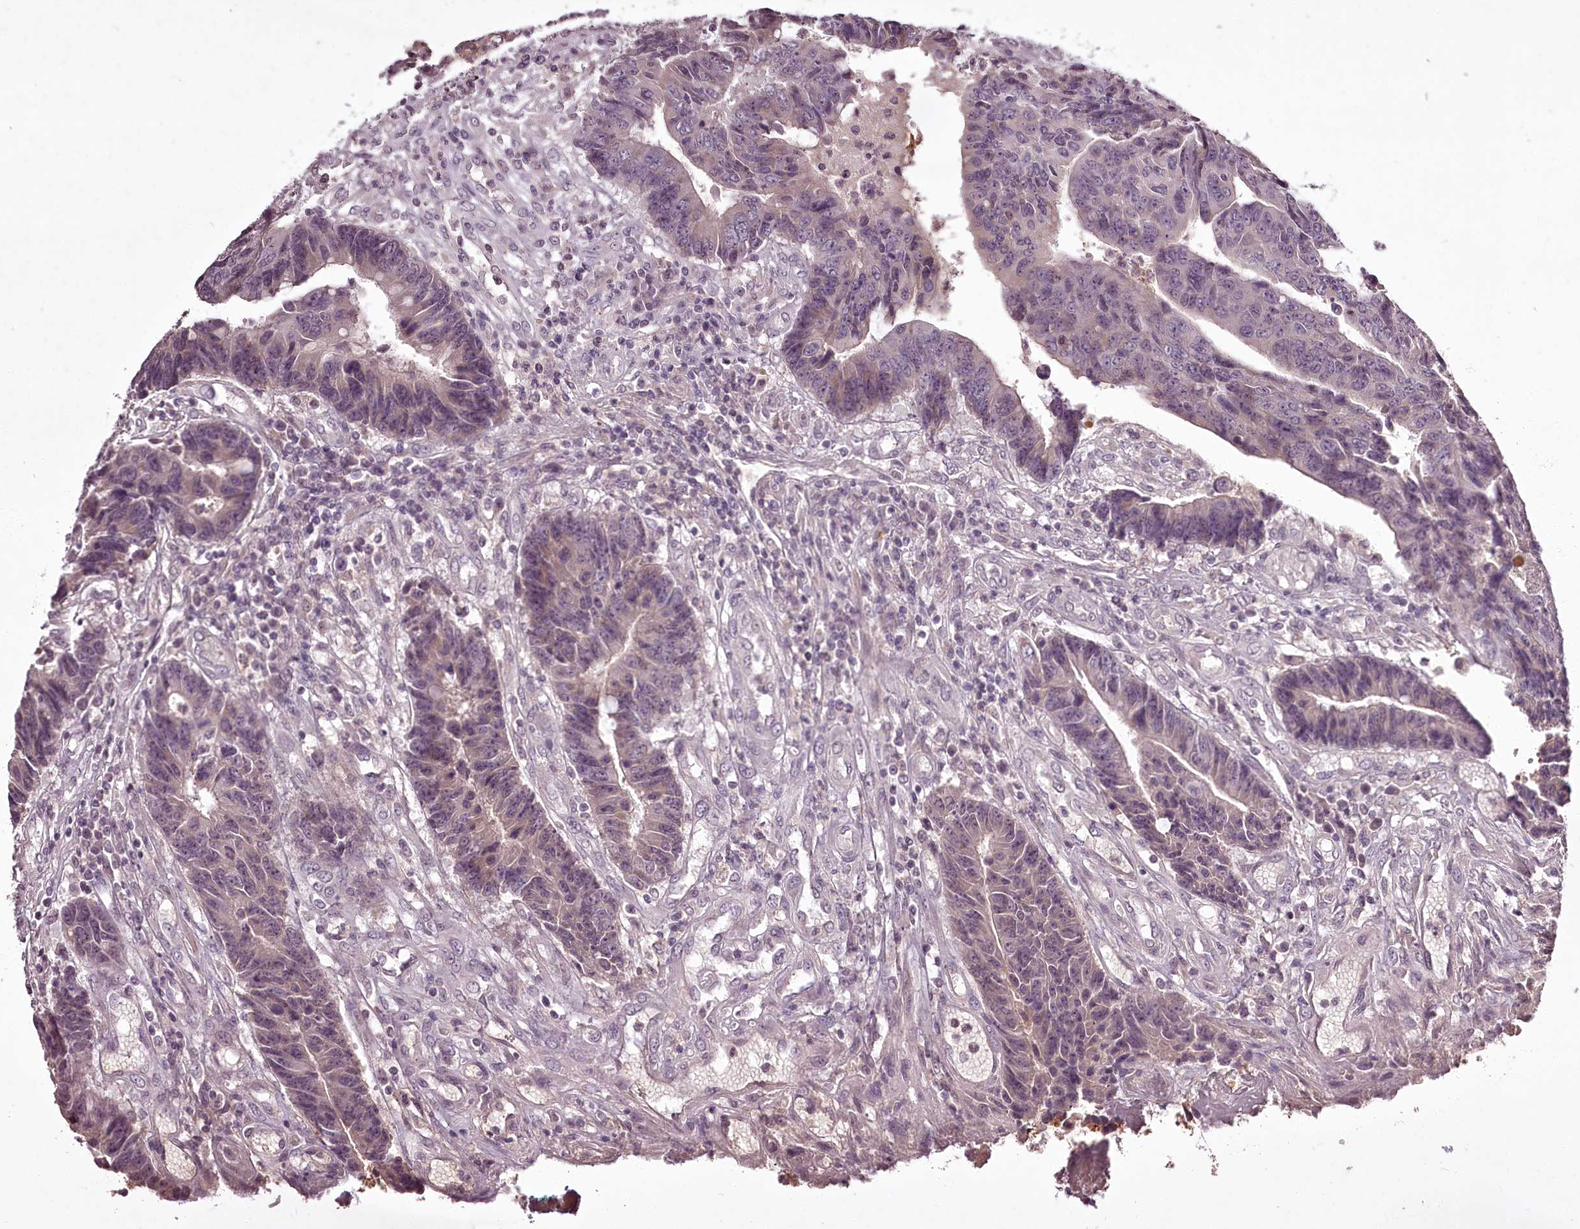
{"staining": {"intensity": "weak", "quantity": "<25%", "location": "cytoplasmic/membranous"}, "tissue": "colorectal cancer", "cell_type": "Tumor cells", "image_type": "cancer", "snomed": [{"axis": "morphology", "description": "Adenocarcinoma, NOS"}, {"axis": "topography", "description": "Rectum"}], "caption": "IHC photomicrograph of neoplastic tissue: adenocarcinoma (colorectal) stained with DAB (3,3'-diaminobenzidine) exhibits no significant protein expression in tumor cells. (DAB (3,3'-diaminobenzidine) IHC visualized using brightfield microscopy, high magnification).", "gene": "RBMXL2", "patient": {"sex": "male", "age": 84}}